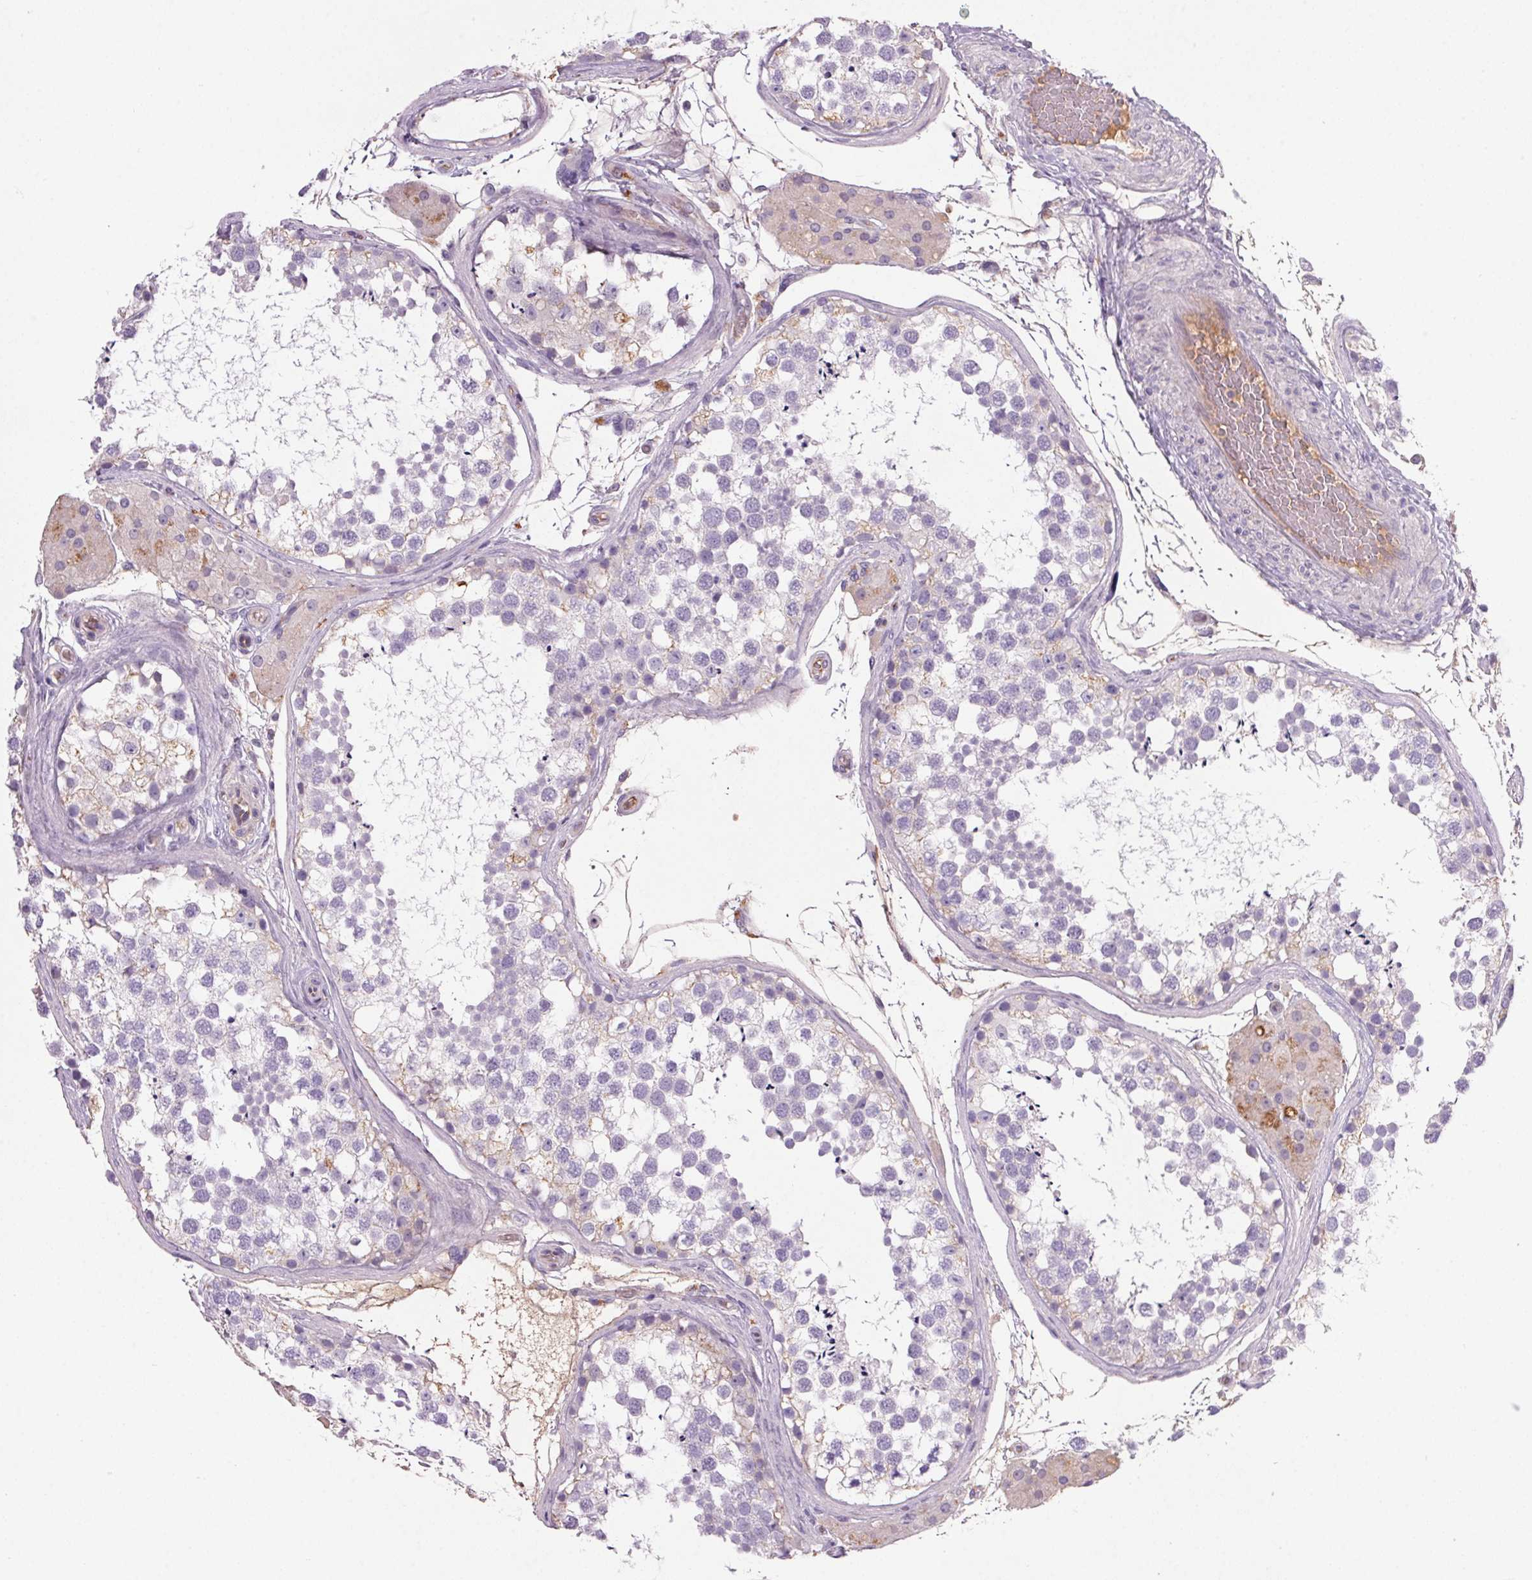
{"staining": {"intensity": "weak", "quantity": "<25%", "location": "cytoplasmic/membranous"}, "tissue": "testis", "cell_type": "Cells in seminiferous ducts", "image_type": "normal", "snomed": [{"axis": "morphology", "description": "Normal tissue, NOS"}, {"axis": "morphology", "description": "Seminoma, NOS"}, {"axis": "topography", "description": "Testis"}], "caption": "Immunohistochemical staining of benign testis displays no significant expression in cells in seminiferous ducts. (DAB (3,3'-diaminobenzidine) immunohistochemistry (IHC) visualized using brightfield microscopy, high magnification).", "gene": "APOC4", "patient": {"sex": "male", "age": 65}}